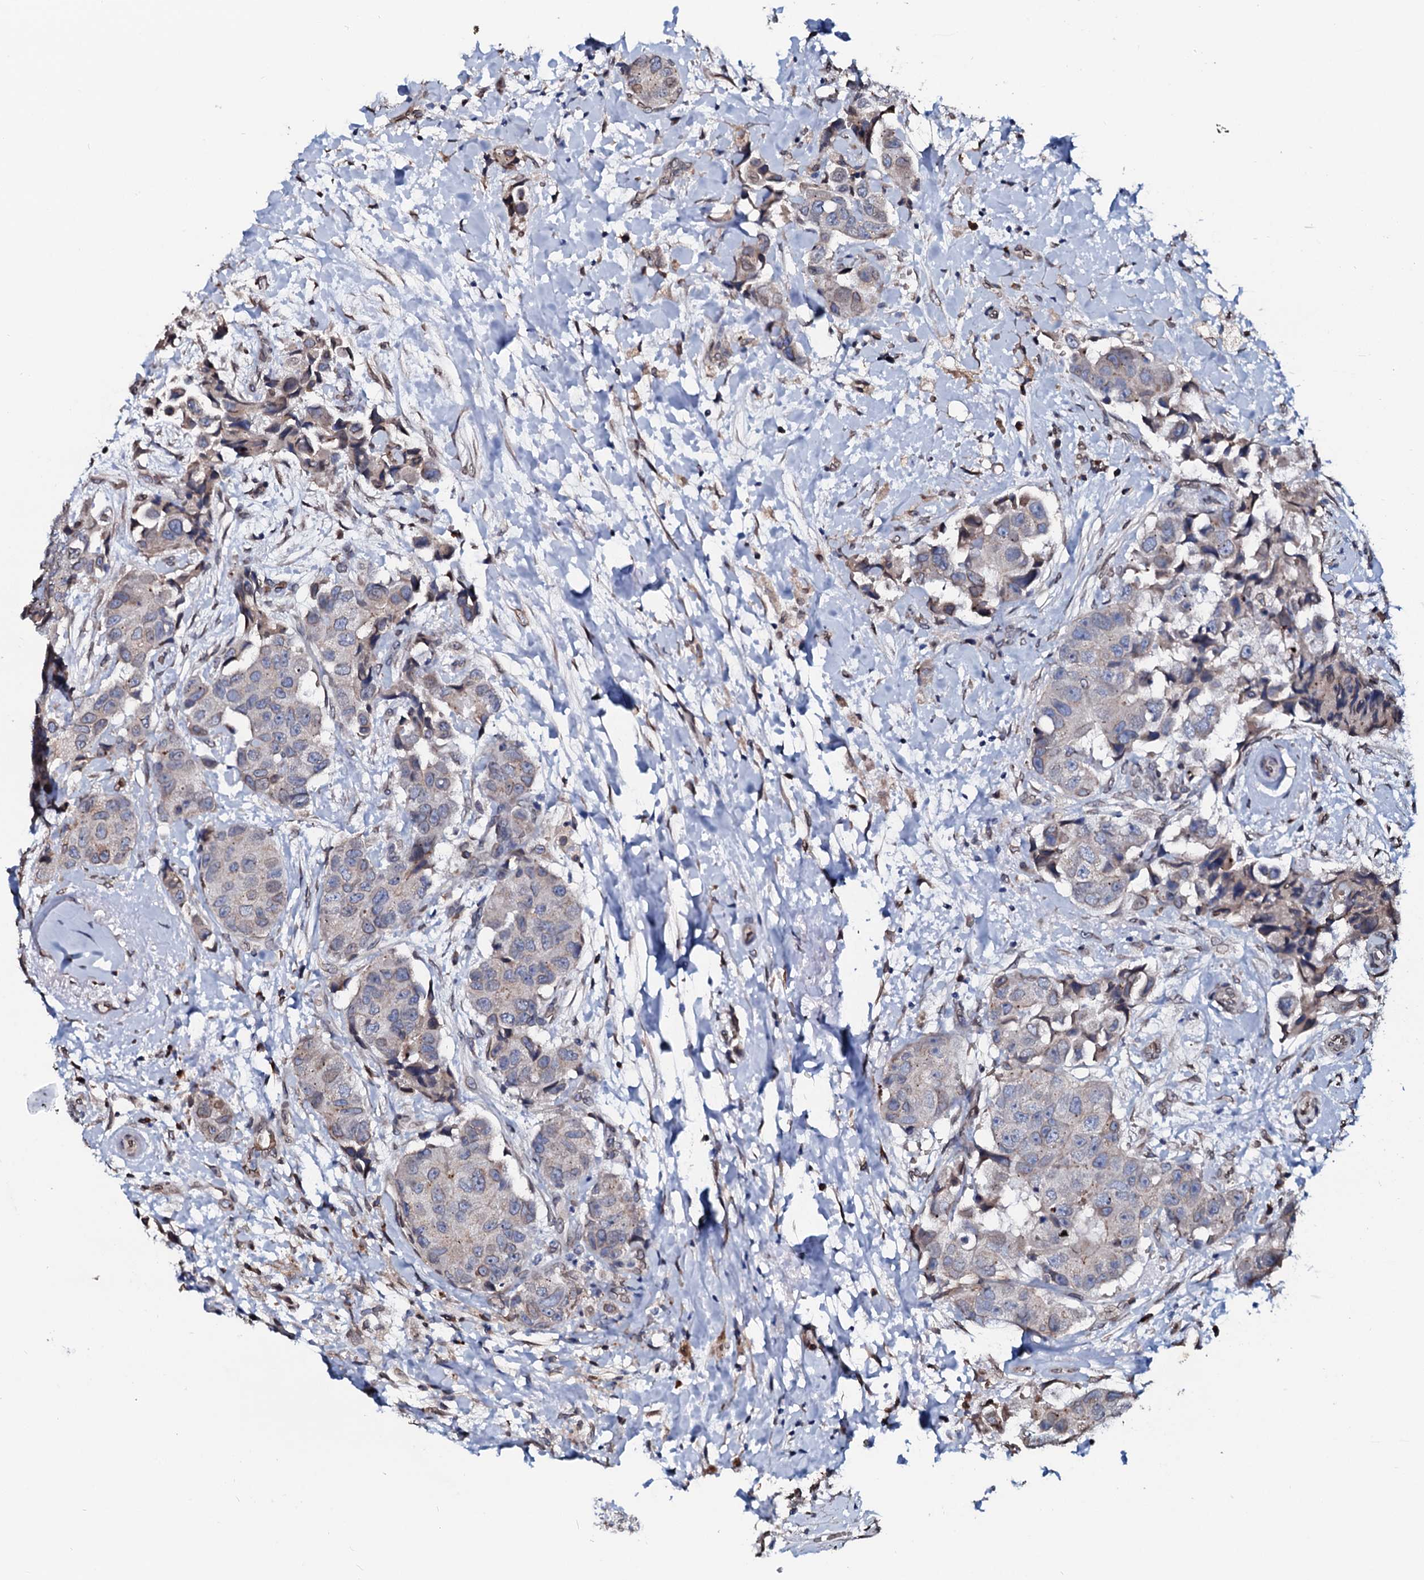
{"staining": {"intensity": "weak", "quantity": "<25%", "location": "cytoplasmic/membranous"}, "tissue": "breast cancer", "cell_type": "Tumor cells", "image_type": "cancer", "snomed": [{"axis": "morphology", "description": "Normal tissue, NOS"}, {"axis": "morphology", "description": "Duct carcinoma"}, {"axis": "topography", "description": "Breast"}], "caption": "This micrograph is of breast invasive ductal carcinoma stained with immunohistochemistry (IHC) to label a protein in brown with the nuclei are counter-stained blue. There is no expression in tumor cells.", "gene": "NRP2", "patient": {"sex": "female", "age": 62}}